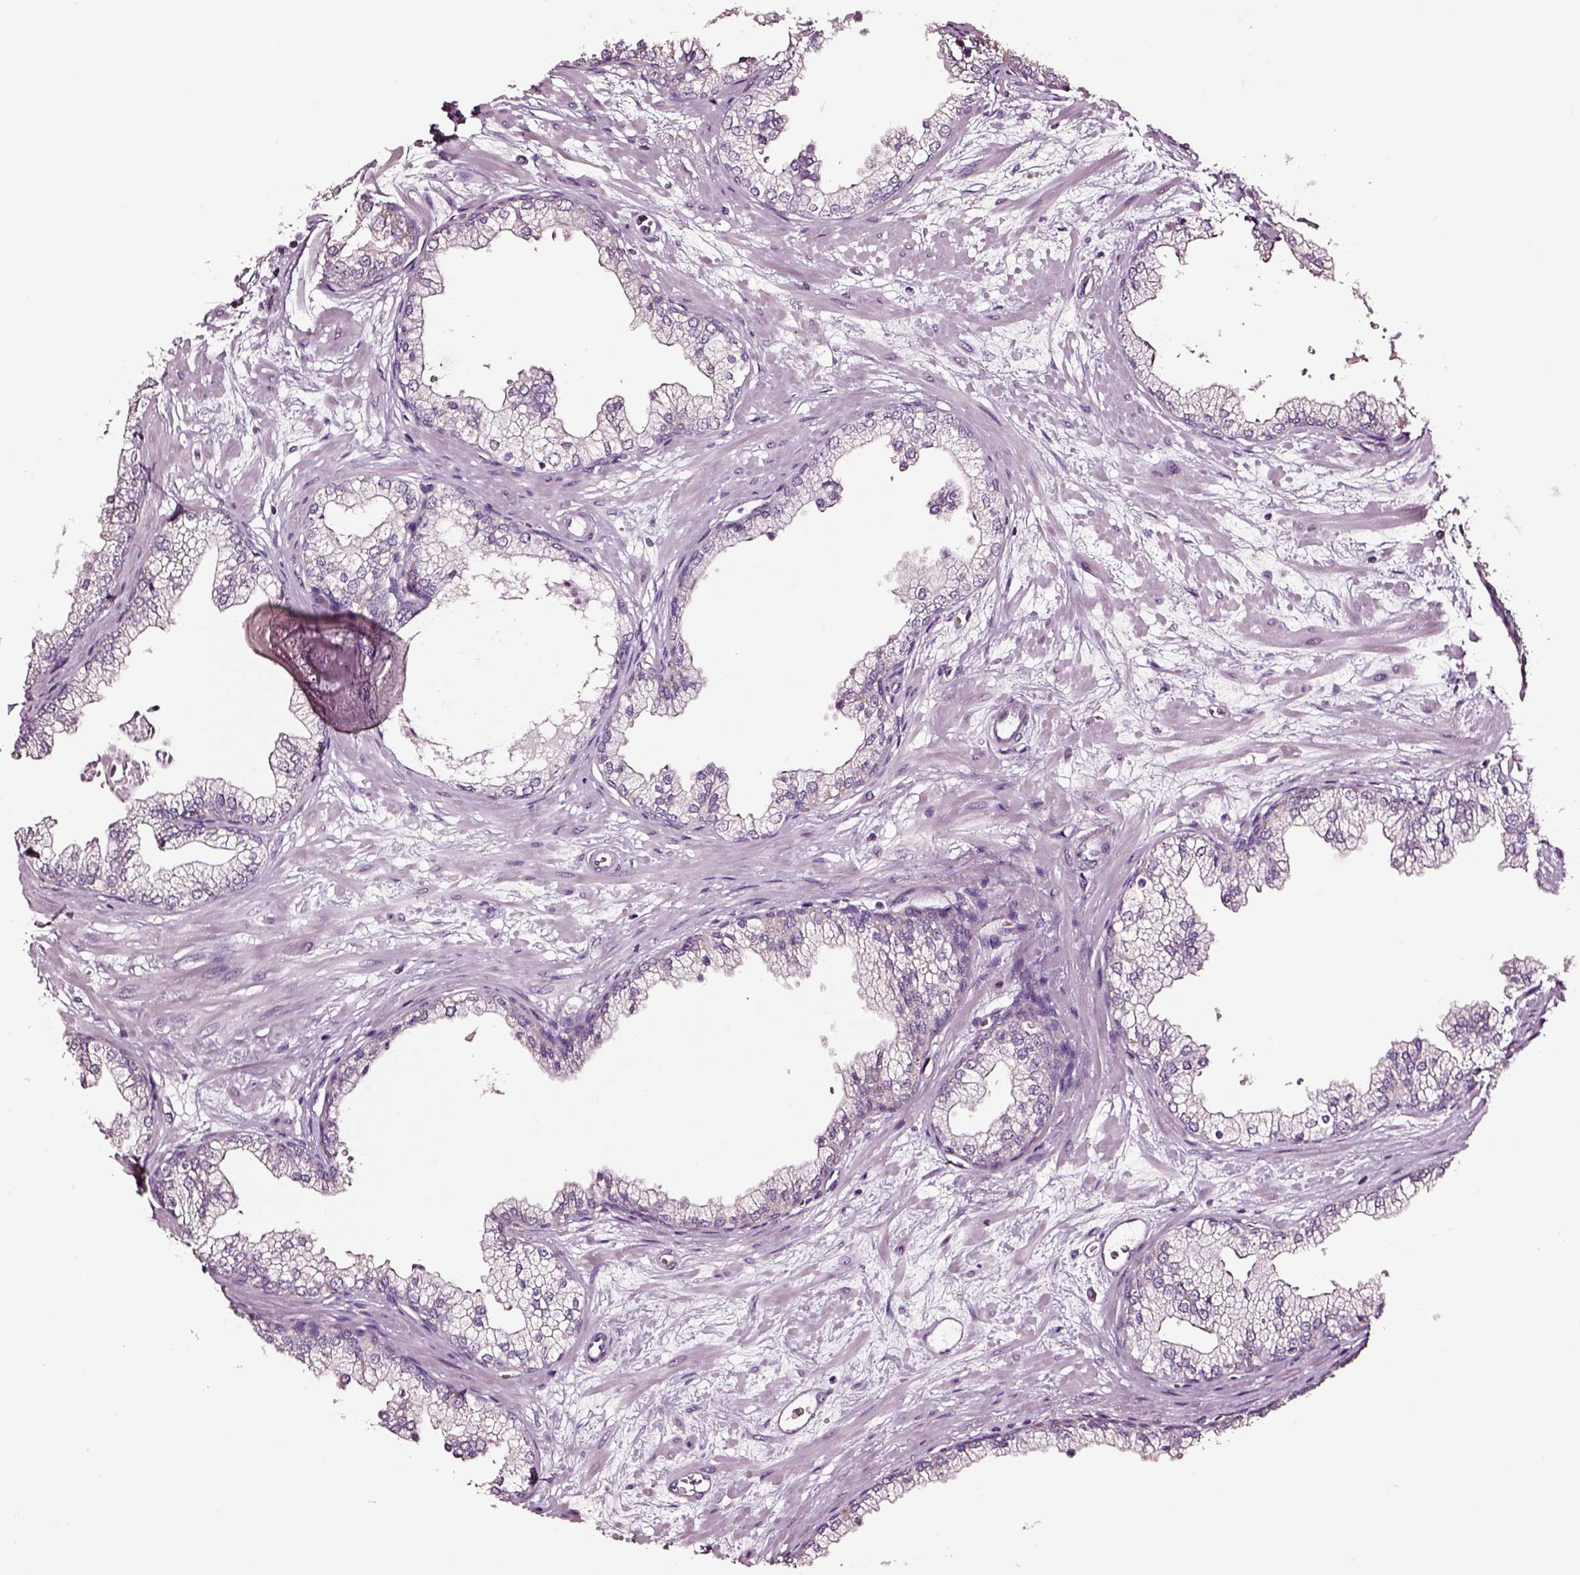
{"staining": {"intensity": "negative", "quantity": "none", "location": "none"}, "tissue": "prostate", "cell_type": "Glandular cells", "image_type": "normal", "snomed": [{"axis": "morphology", "description": "Normal tissue, NOS"}, {"axis": "topography", "description": "Prostate"}, {"axis": "topography", "description": "Peripheral nerve tissue"}], "caption": "A micrograph of prostate stained for a protein demonstrates no brown staining in glandular cells. (DAB immunohistochemistry (IHC) visualized using brightfield microscopy, high magnification).", "gene": "AADAT", "patient": {"sex": "male", "age": 61}}